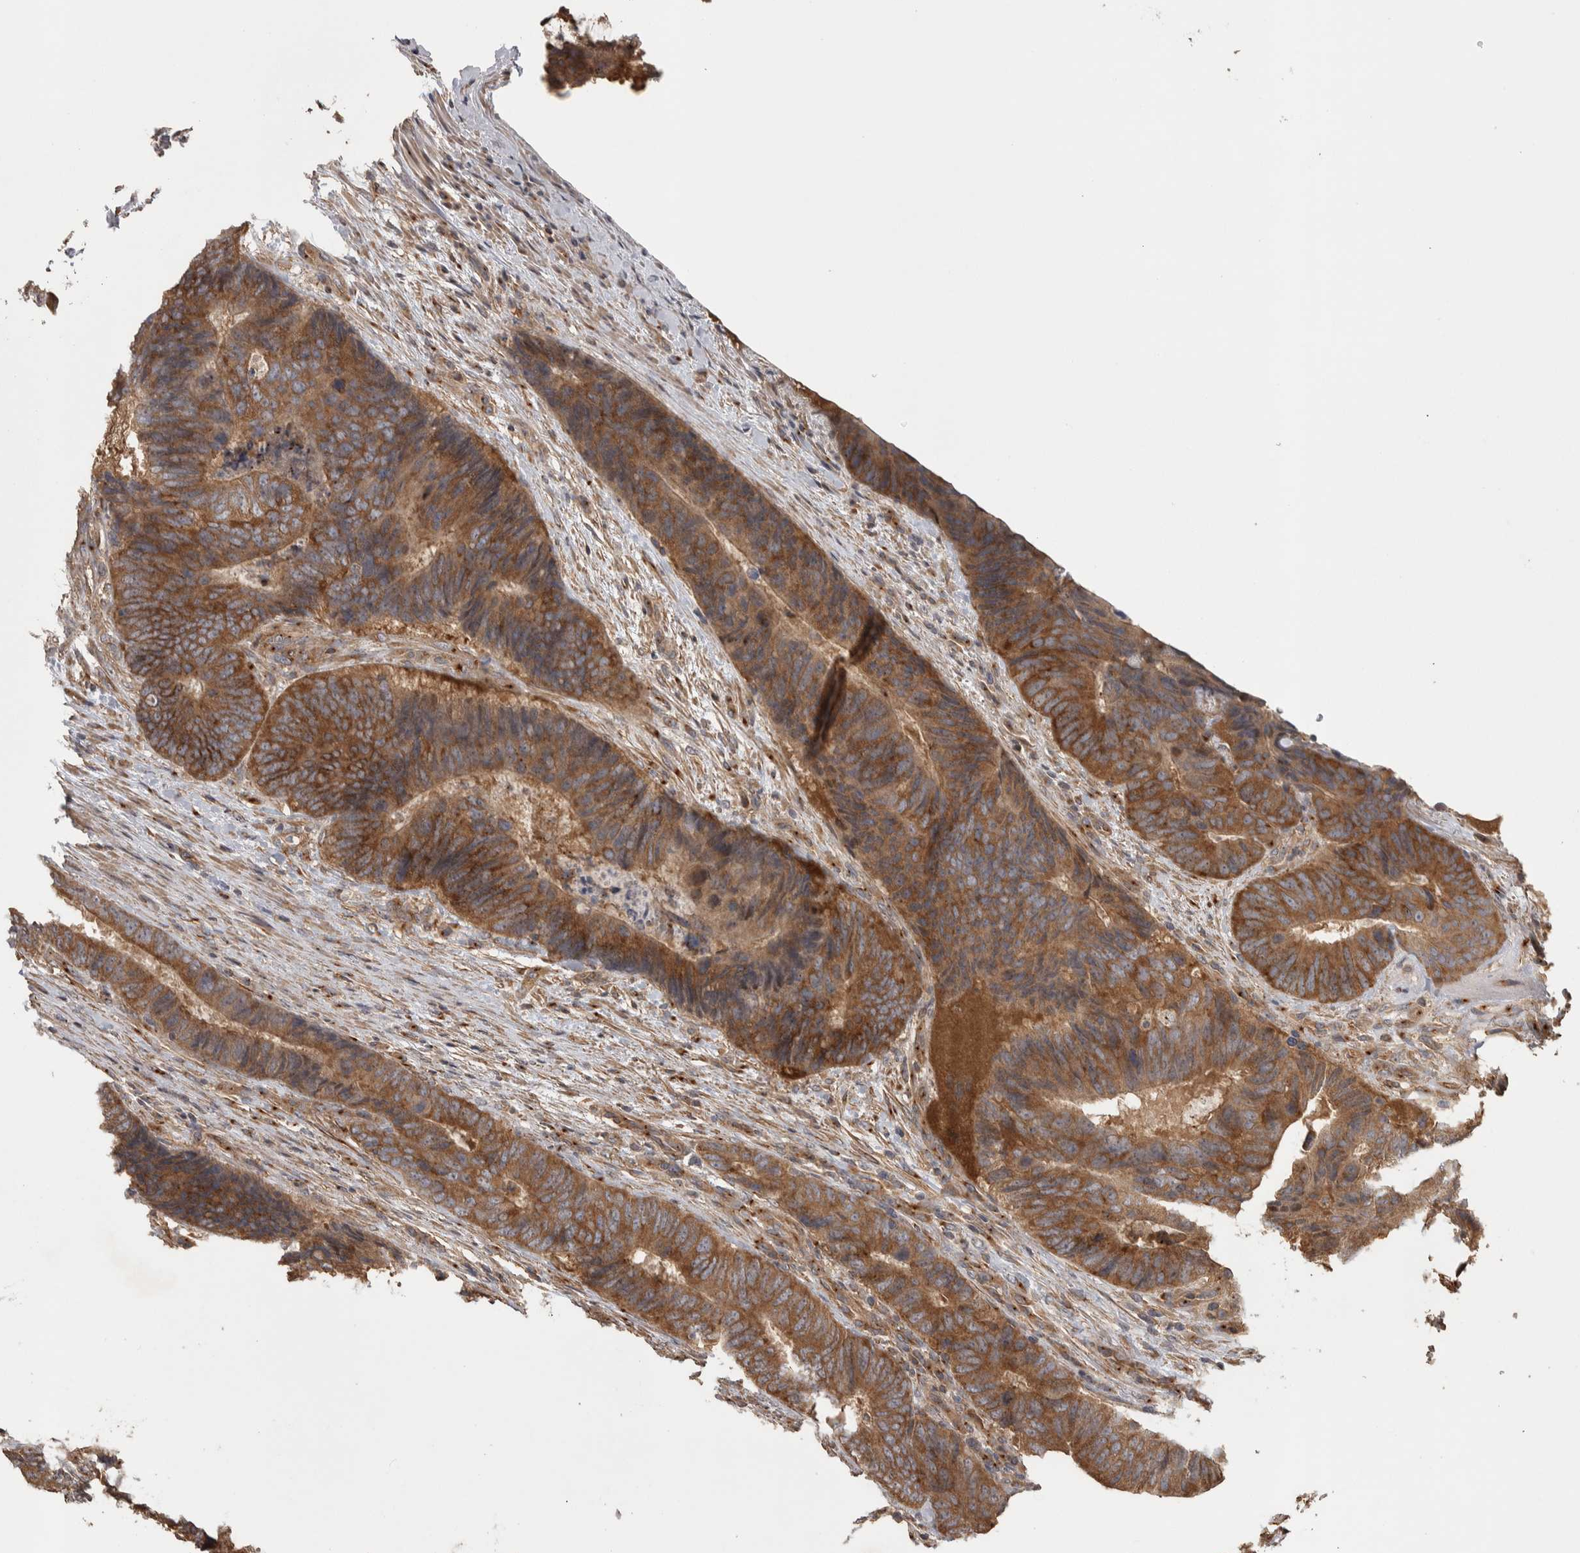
{"staining": {"intensity": "moderate", "quantity": ">75%", "location": "cytoplasmic/membranous"}, "tissue": "colorectal cancer", "cell_type": "Tumor cells", "image_type": "cancer", "snomed": [{"axis": "morphology", "description": "Adenocarcinoma, NOS"}, {"axis": "topography", "description": "Colon"}], "caption": "Brown immunohistochemical staining in colorectal cancer displays moderate cytoplasmic/membranous expression in about >75% of tumor cells. (Stains: DAB in brown, nuclei in blue, Microscopy: brightfield microscopy at high magnification).", "gene": "IFRD1", "patient": {"sex": "male", "age": 56}}